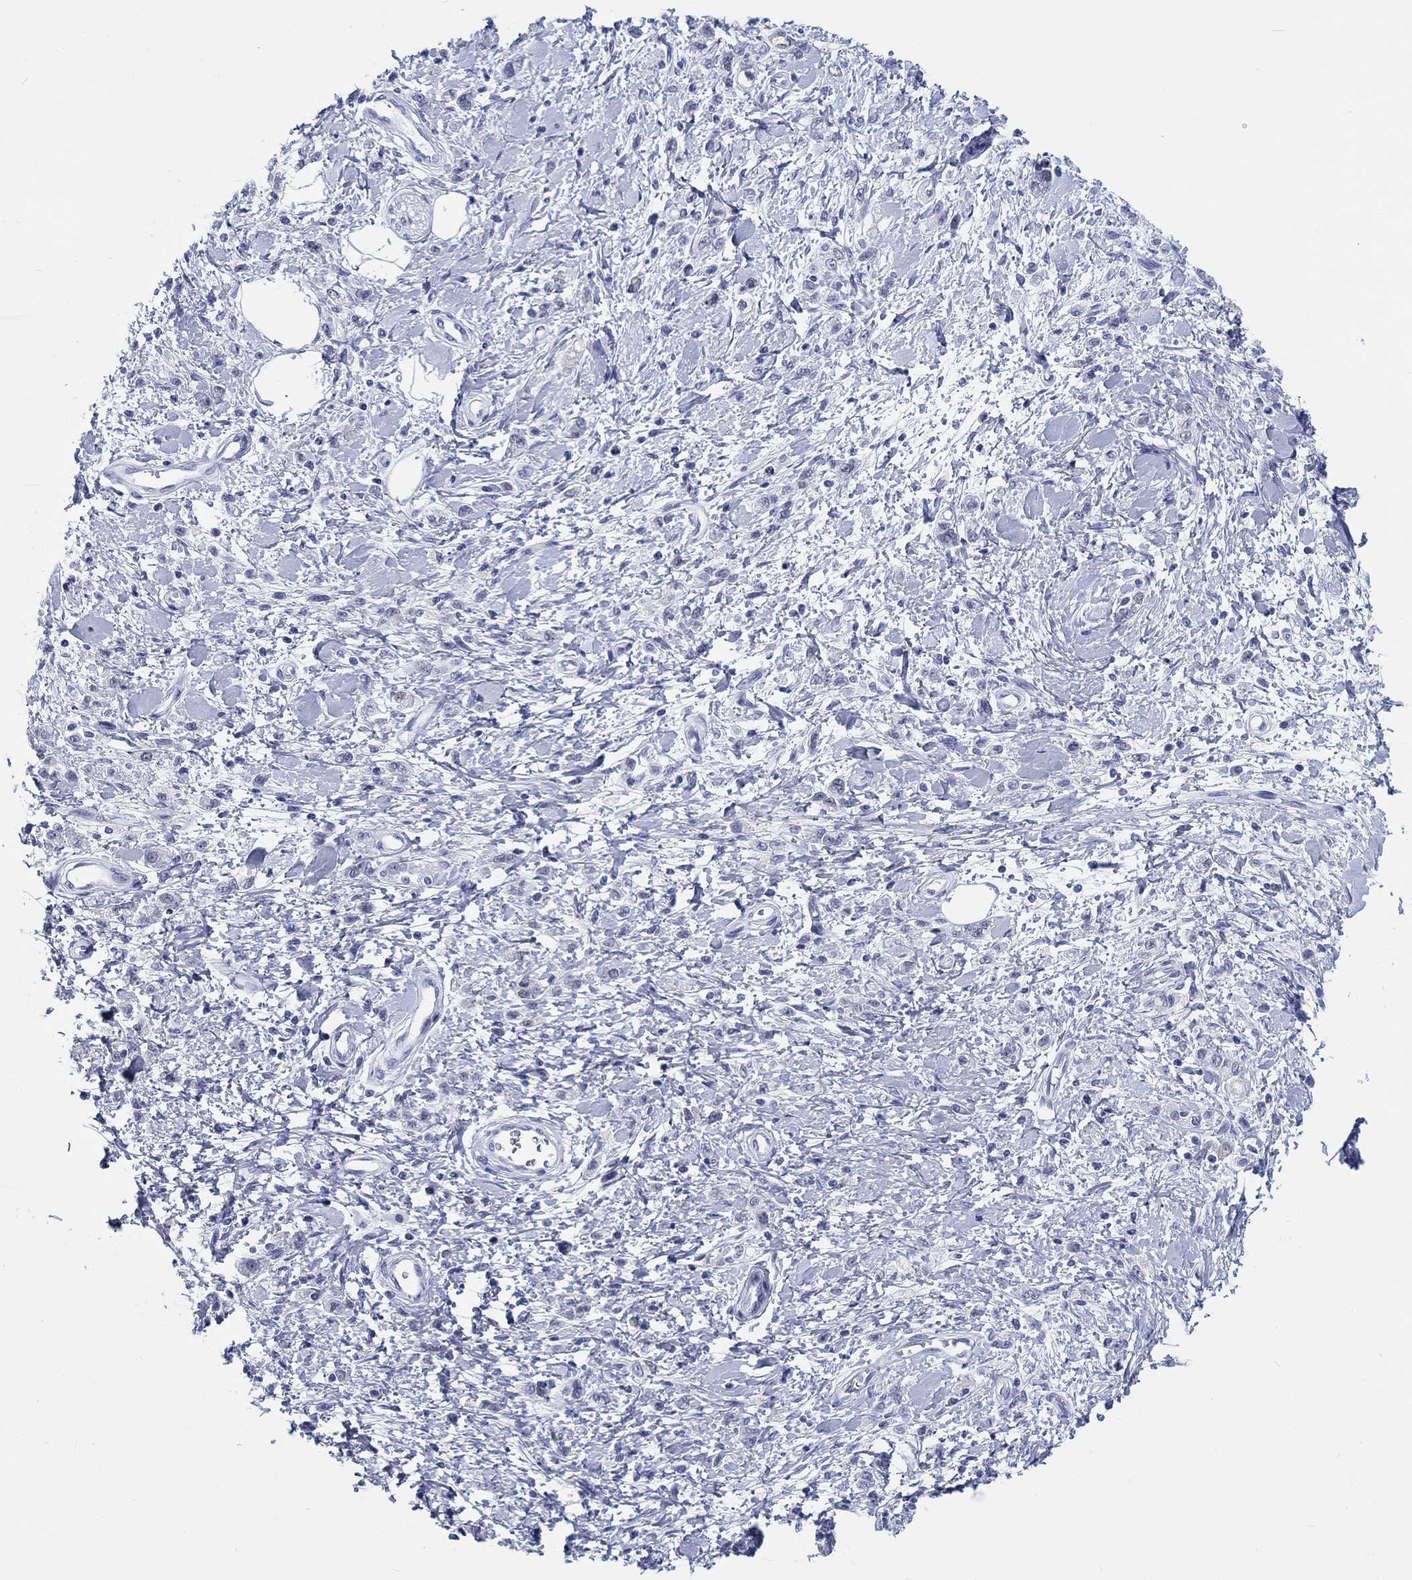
{"staining": {"intensity": "negative", "quantity": "none", "location": "none"}, "tissue": "stomach cancer", "cell_type": "Tumor cells", "image_type": "cancer", "snomed": [{"axis": "morphology", "description": "Adenocarcinoma, NOS"}, {"axis": "topography", "description": "Stomach"}], "caption": "Immunohistochemistry histopathology image of neoplastic tissue: stomach cancer (adenocarcinoma) stained with DAB (3,3'-diaminobenzidine) reveals no significant protein staining in tumor cells.", "gene": "H1-1", "patient": {"sex": "male", "age": 77}}